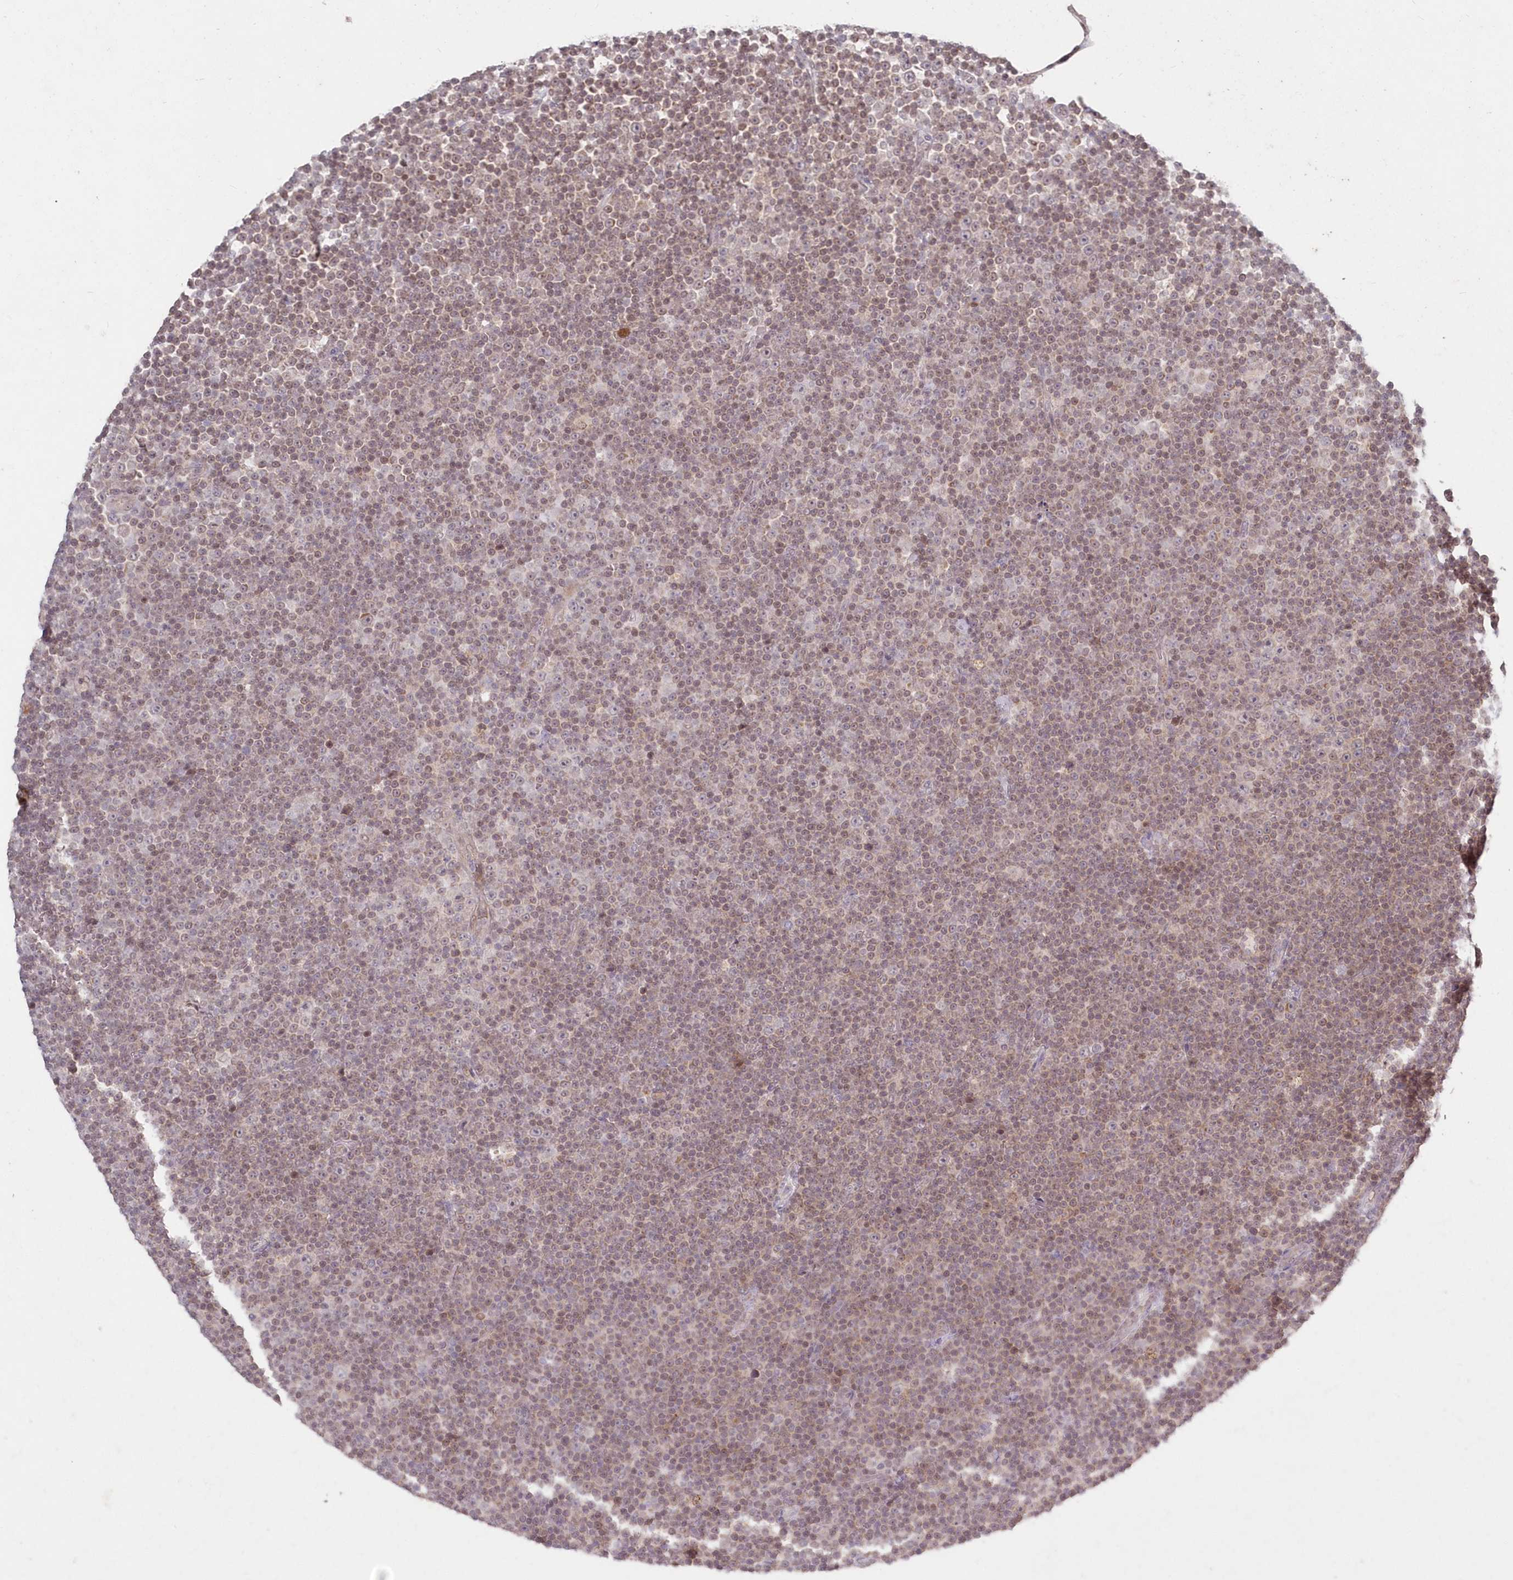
{"staining": {"intensity": "weak", "quantity": ">75%", "location": "nuclear"}, "tissue": "lymphoma", "cell_type": "Tumor cells", "image_type": "cancer", "snomed": [{"axis": "morphology", "description": "Malignant lymphoma, non-Hodgkin's type, Low grade"}, {"axis": "topography", "description": "Lymph node"}], "caption": "Immunohistochemistry (DAB (3,3'-diaminobenzidine)) staining of human malignant lymphoma, non-Hodgkin's type (low-grade) reveals weak nuclear protein expression in approximately >75% of tumor cells.", "gene": "ASCC1", "patient": {"sex": "female", "age": 67}}